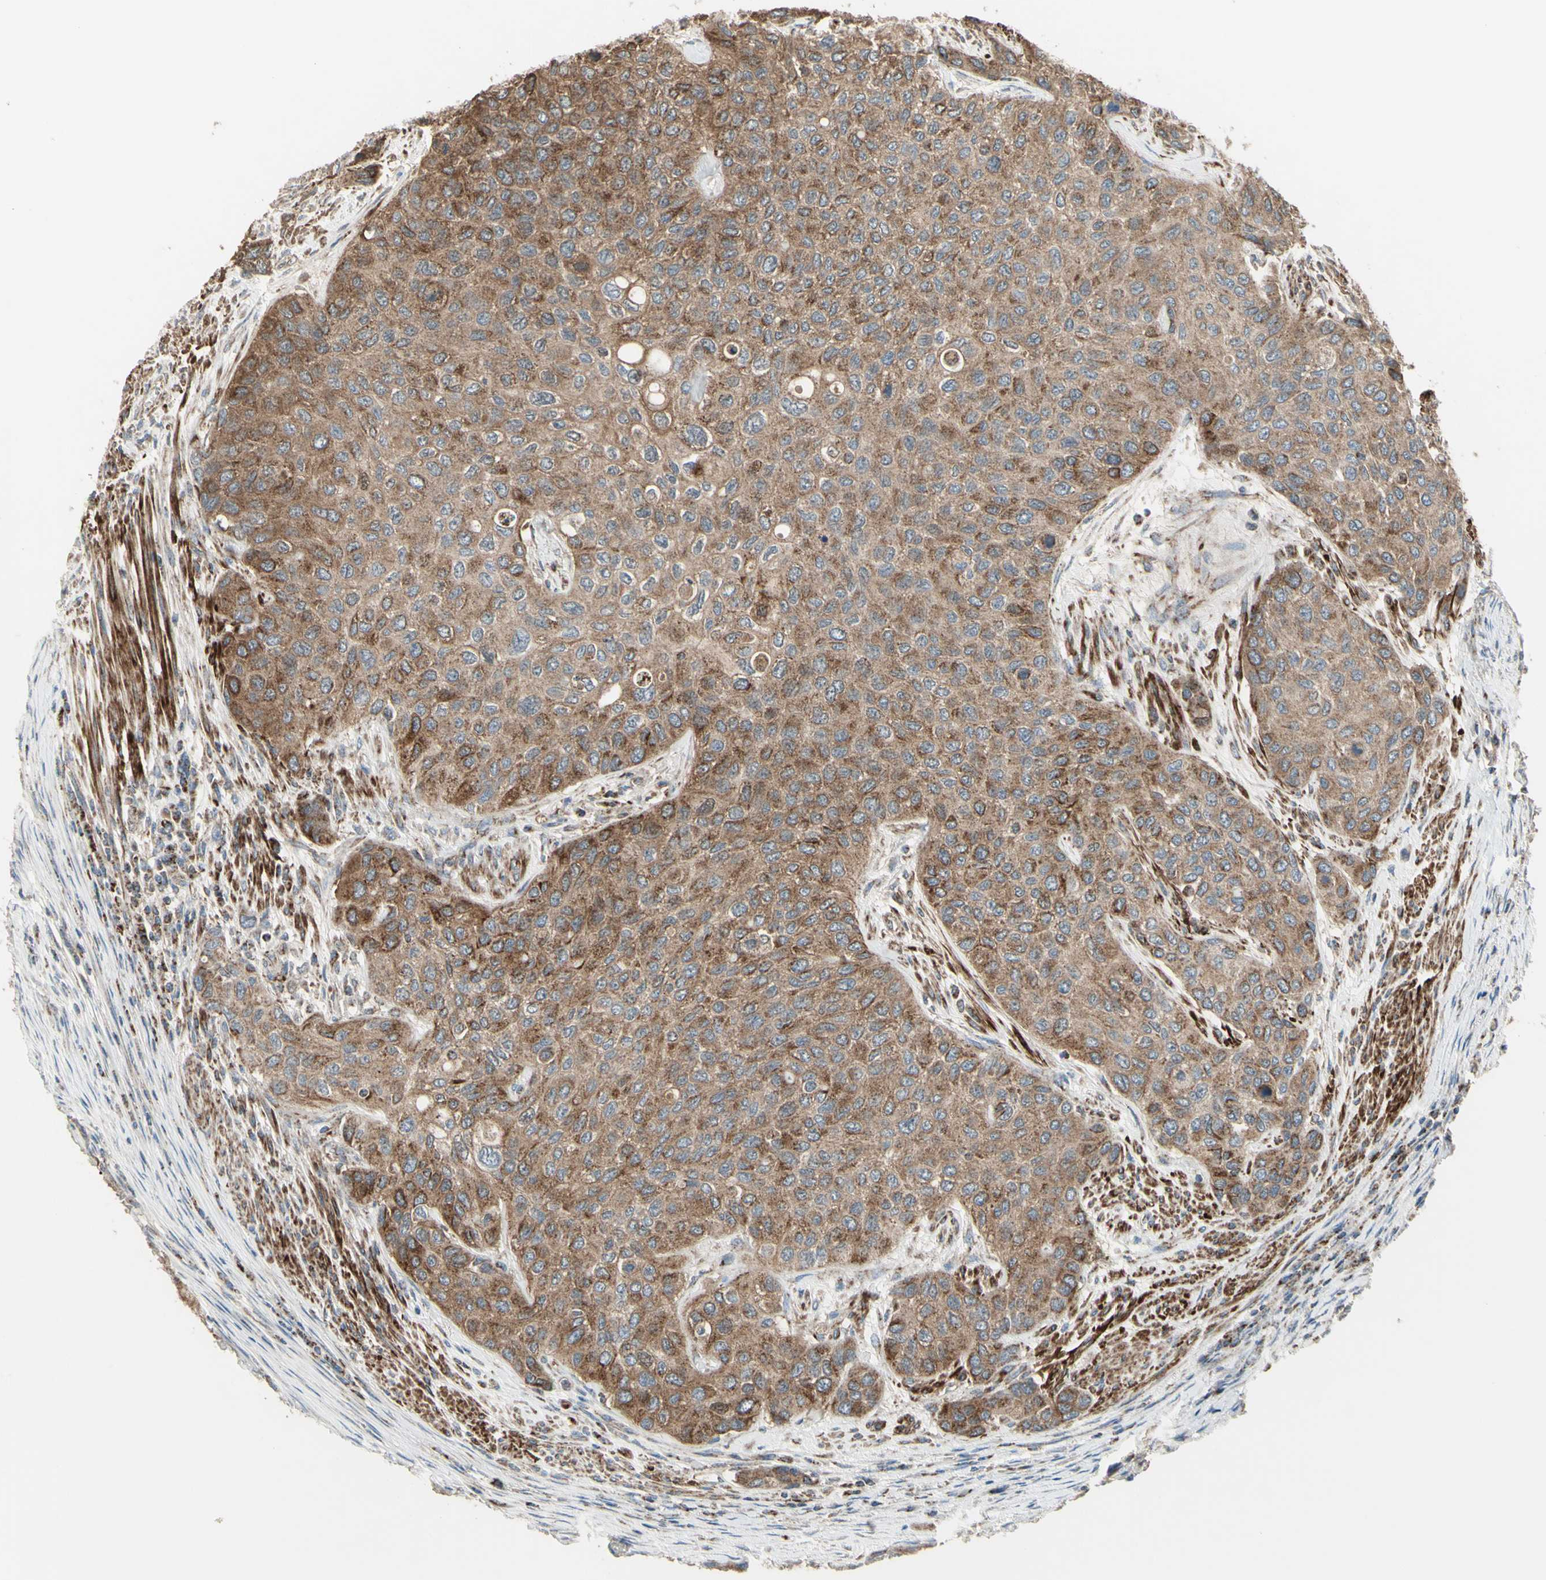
{"staining": {"intensity": "moderate", "quantity": ">75%", "location": "cytoplasmic/membranous"}, "tissue": "urothelial cancer", "cell_type": "Tumor cells", "image_type": "cancer", "snomed": [{"axis": "morphology", "description": "Urothelial carcinoma, High grade"}, {"axis": "topography", "description": "Urinary bladder"}], "caption": "This photomicrograph exhibits immunohistochemistry staining of urothelial carcinoma (high-grade), with medium moderate cytoplasmic/membranous positivity in about >75% of tumor cells.", "gene": "FAM171B", "patient": {"sex": "female", "age": 56}}